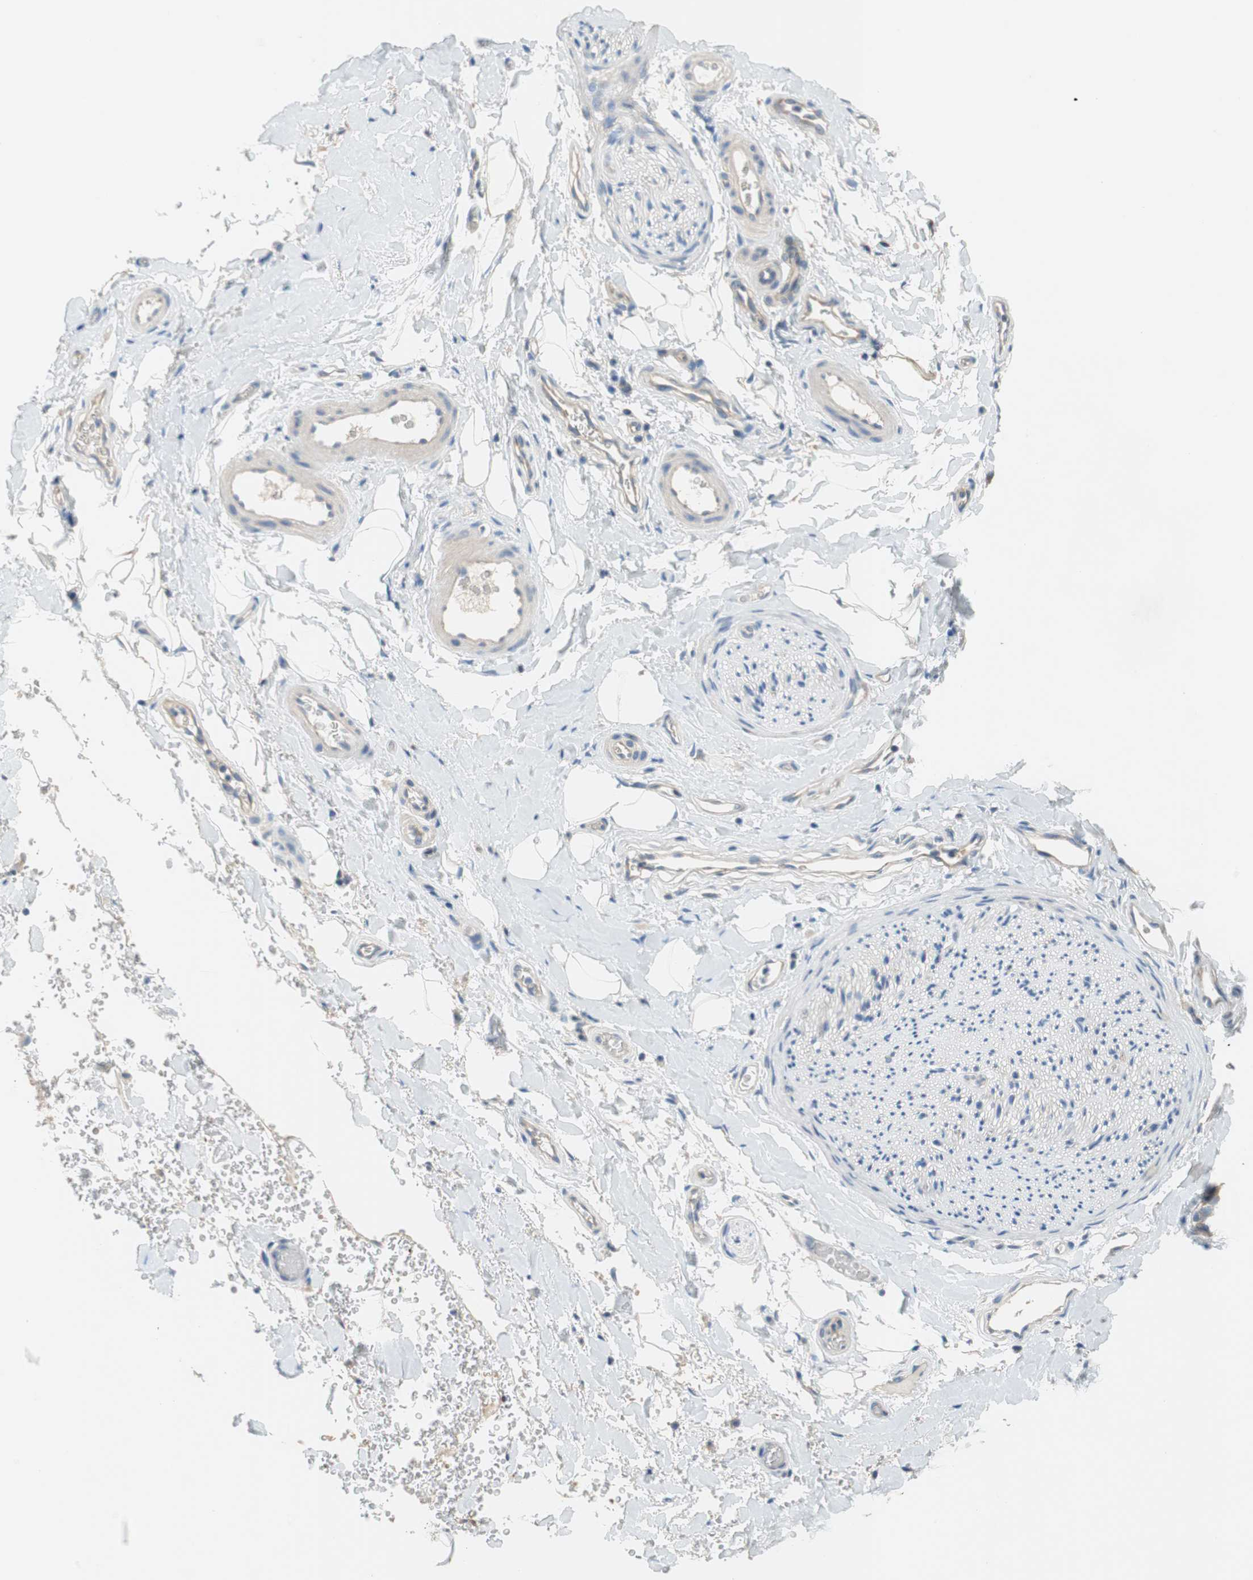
{"staining": {"intensity": "negative", "quantity": "none", "location": "none"}, "tissue": "adipose tissue", "cell_type": "Adipocytes", "image_type": "normal", "snomed": [{"axis": "morphology", "description": "Normal tissue, NOS"}, {"axis": "morphology", "description": "Carcinoma, NOS"}, {"axis": "topography", "description": "Pancreas"}, {"axis": "topography", "description": "Peripheral nerve tissue"}], "caption": "Photomicrograph shows no protein staining in adipocytes of normal adipose tissue.", "gene": "GLUL", "patient": {"sex": "female", "age": 29}}